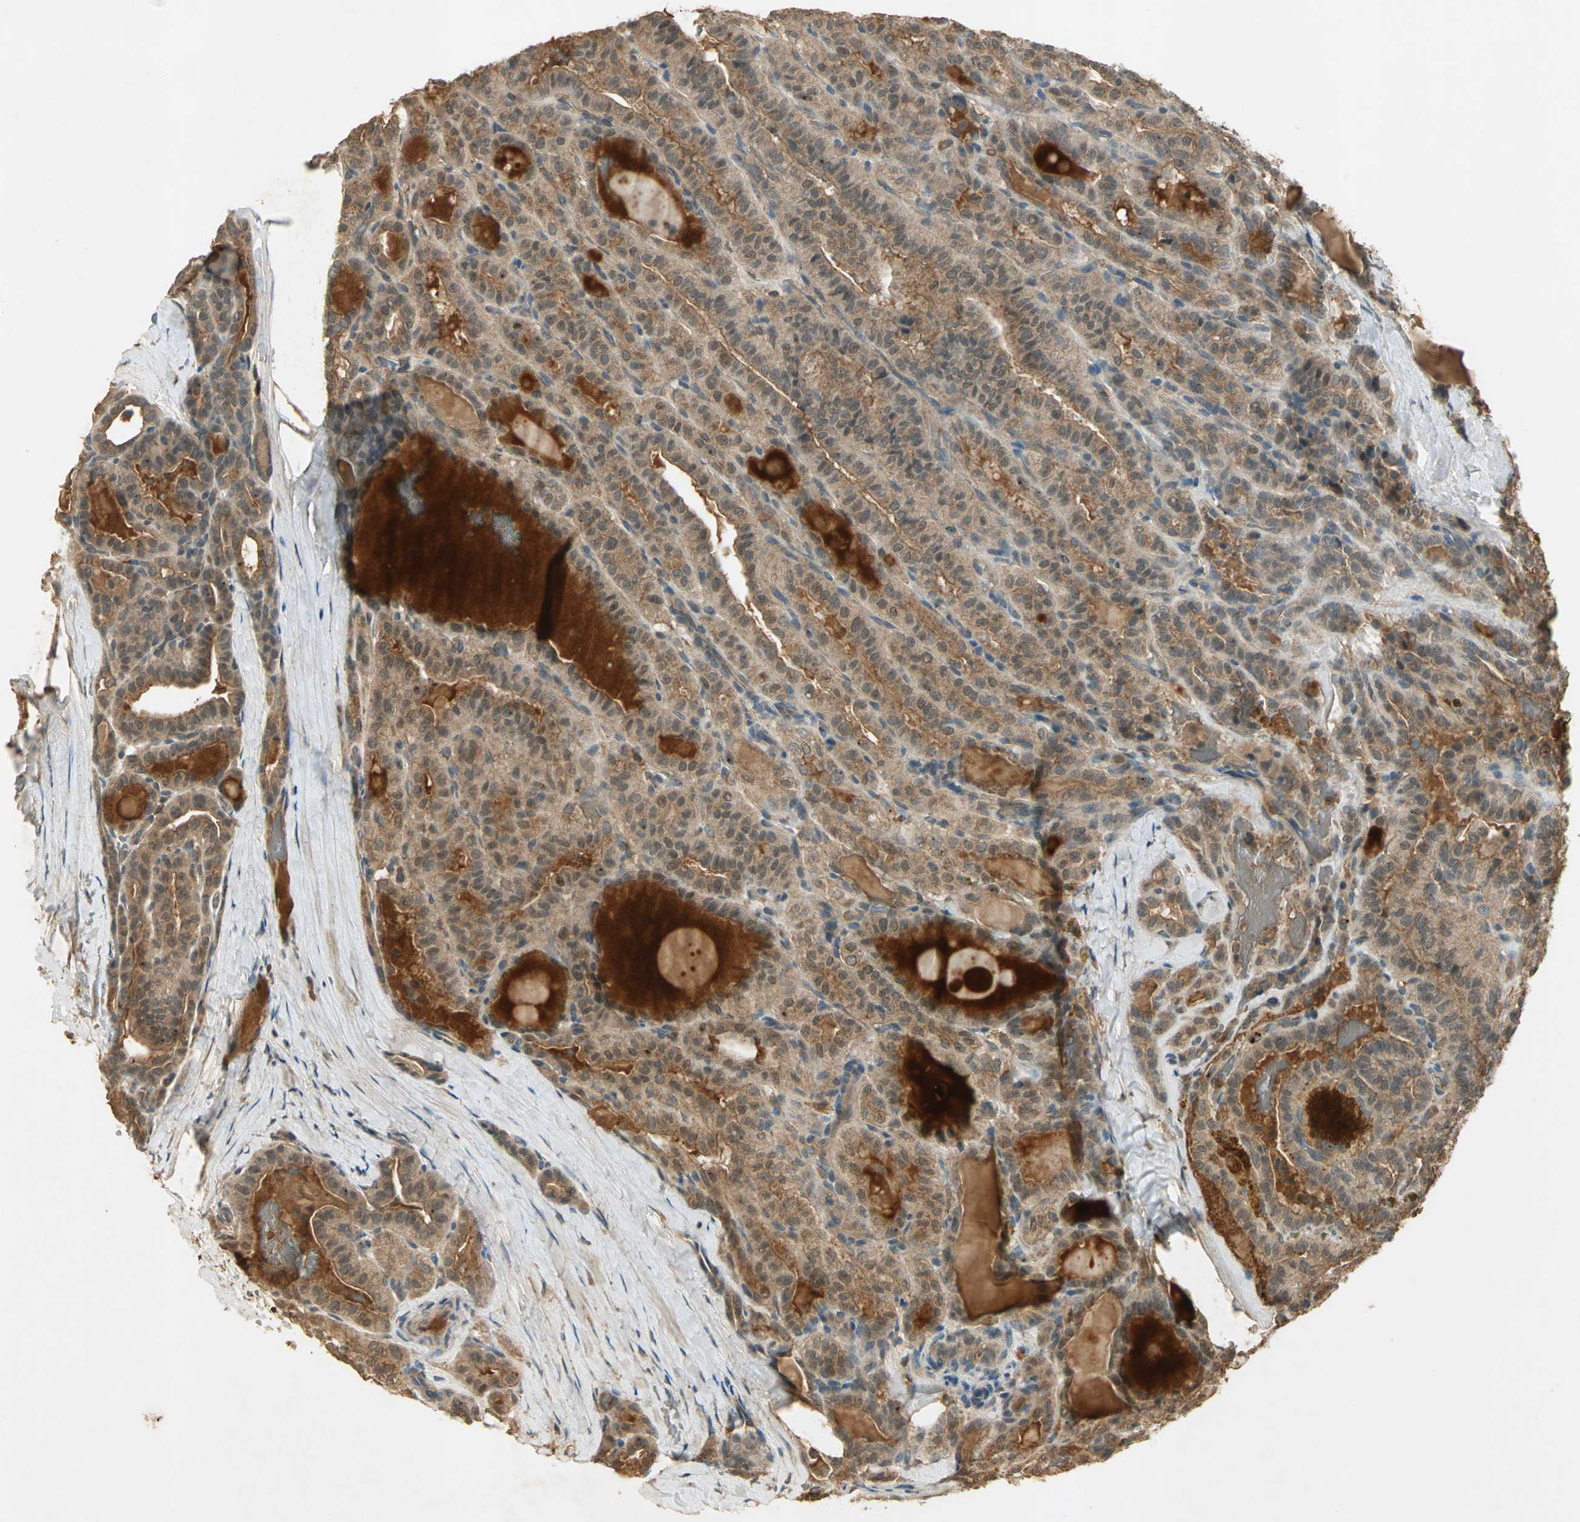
{"staining": {"intensity": "moderate", "quantity": ">75%", "location": "cytoplasmic/membranous"}, "tissue": "thyroid cancer", "cell_type": "Tumor cells", "image_type": "cancer", "snomed": [{"axis": "morphology", "description": "Papillary adenocarcinoma, NOS"}, {"axis": "topography", "description": "Thyroid gland"}], "caption": "Immunohistochemical staining of human papillary adenocarcinoma (thyroid) exhibits moderate cytoplasmic/membranous protein staining in approximately >75% of tumor cells.", "gene": "KEAP1", "patient": {"sex": "male", "age": 77}}